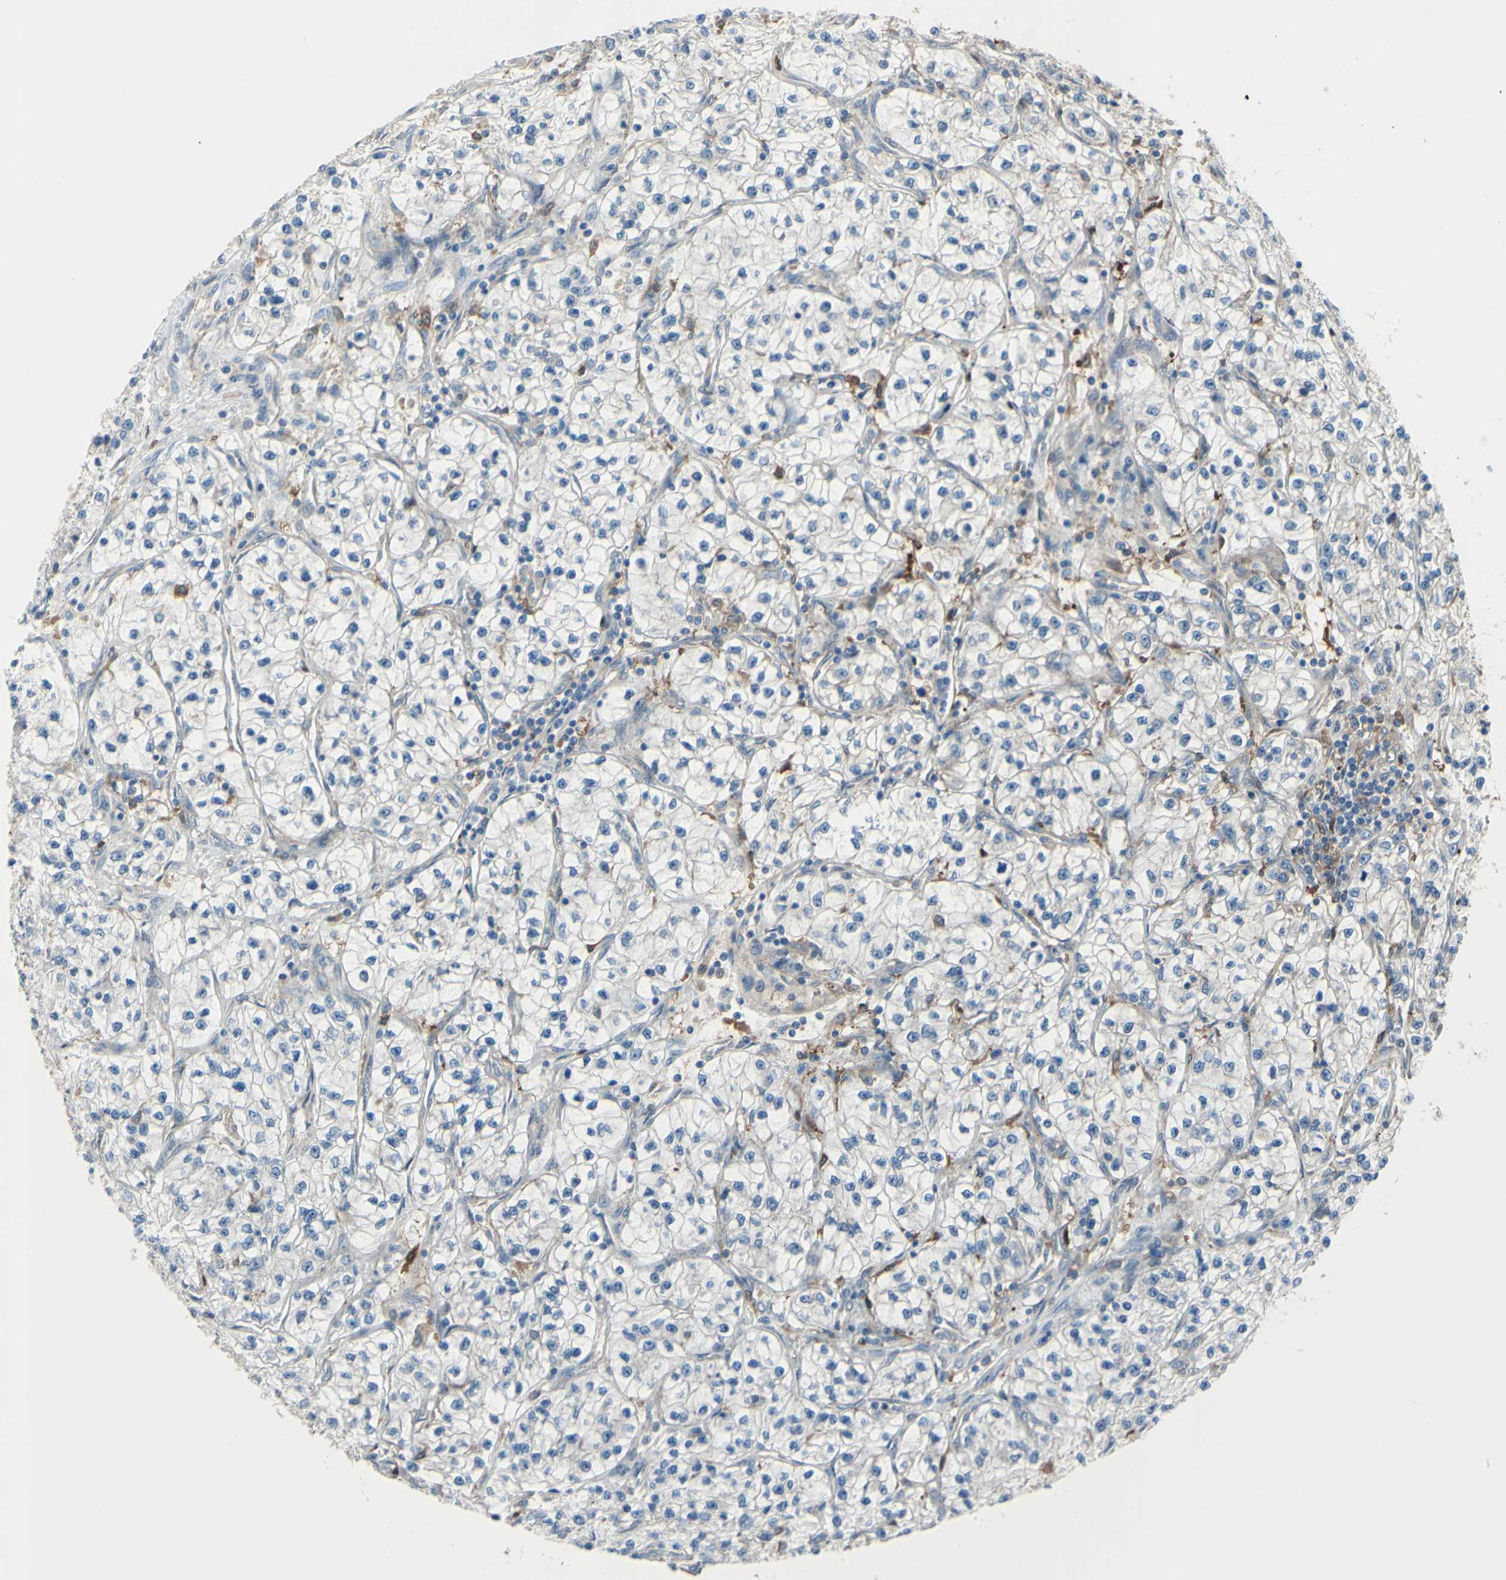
{"staining": {"intensity": "negative", "quantity": "none", "location": "none"}, "tissue": "renal cancer", "cell_type": "Tumor cells", "image_type": "cancer", "snomed": [{"axis": "morphology", "description": "Adenocarcinoma, NOS"}, {"axis": "topography", "description": "Kidney"}], "caption": "Human renal cancer (adenocarcinoma) stained for a protein using immunohistochemistry shows no staining in tumor cells.", "gene": "IGSF9B", "patient": {"sex": "female", "age": 57}}